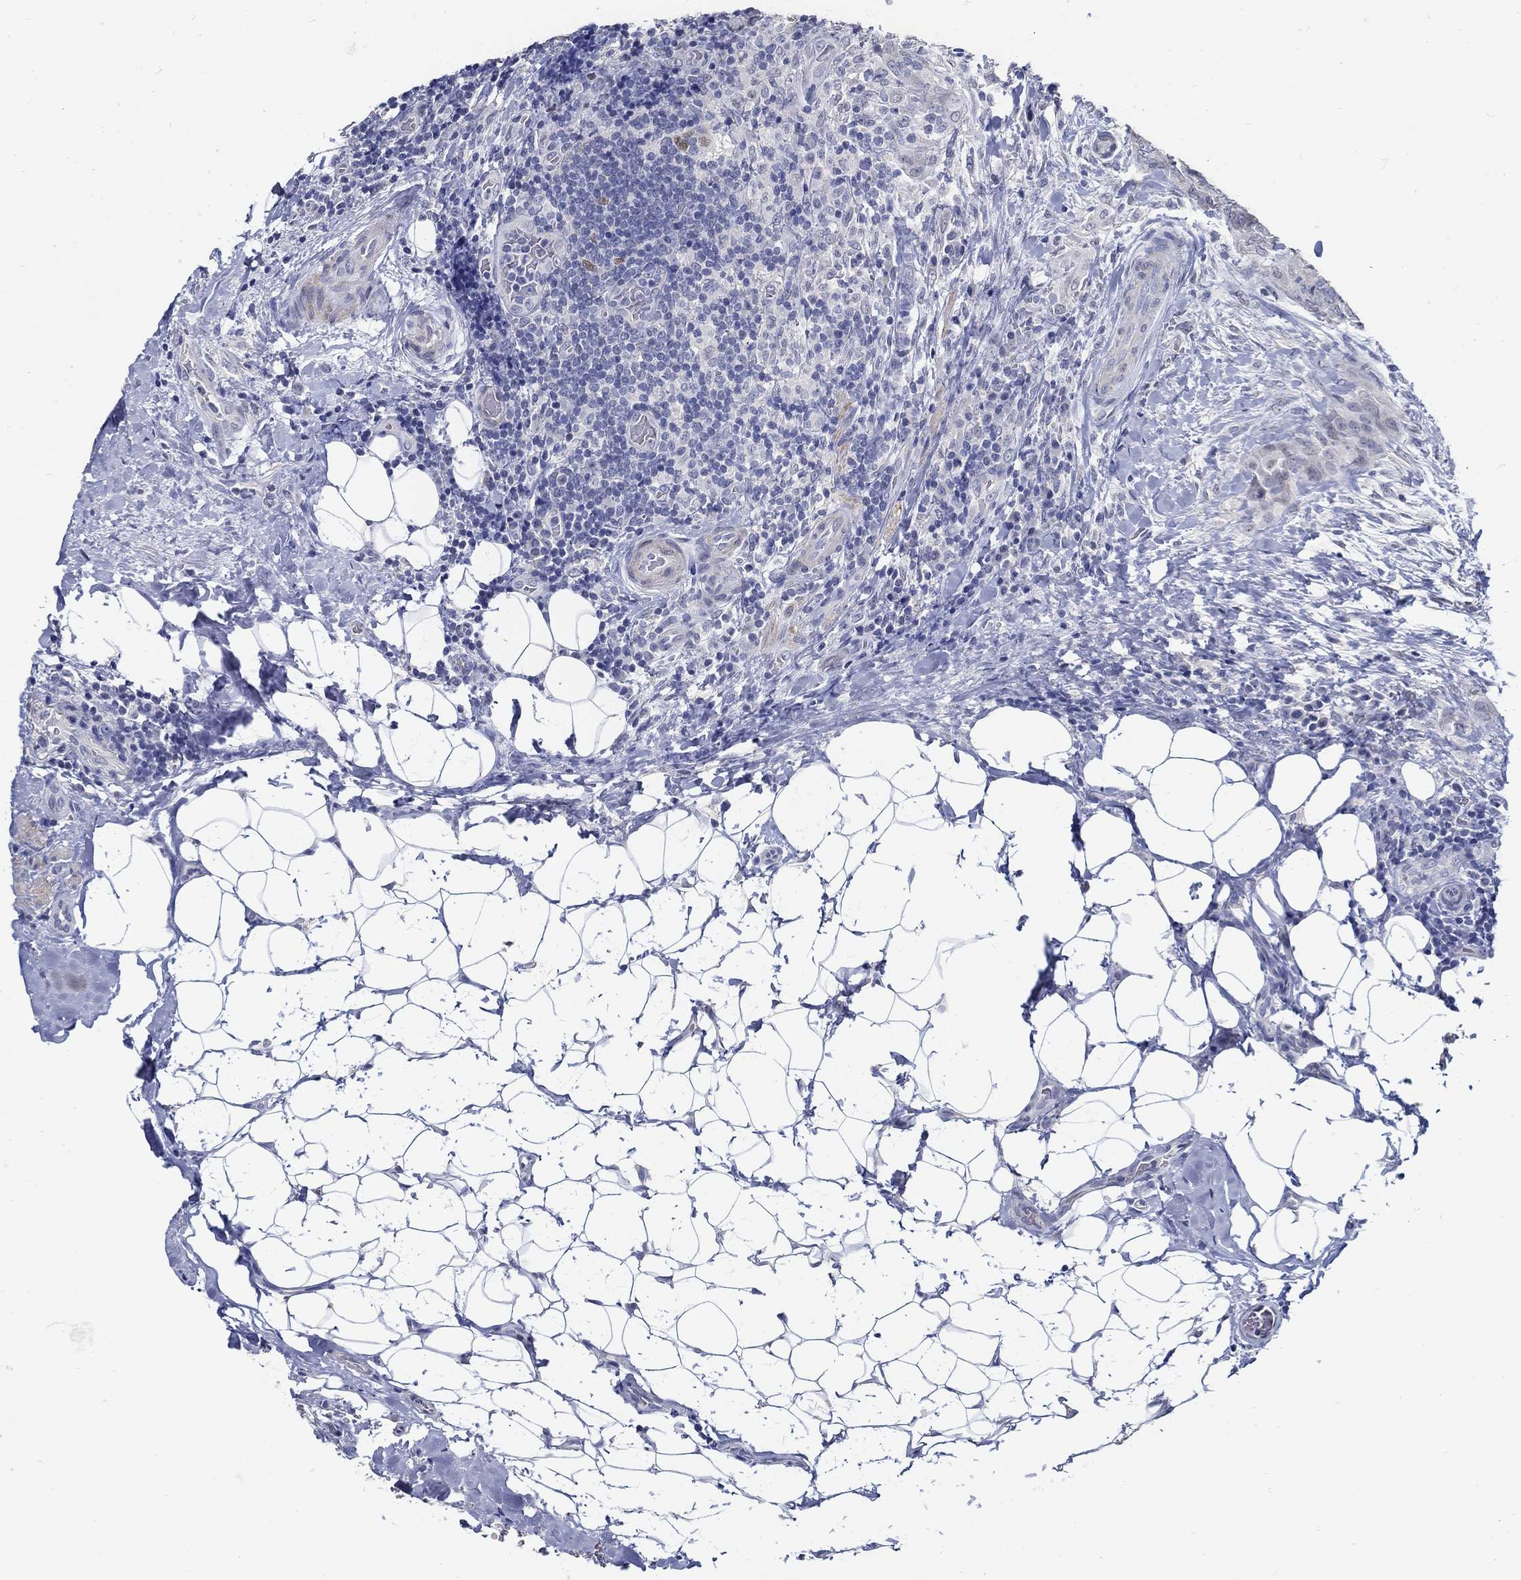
{"staining": {"intensity": "negative", "quantity": "none", "location": "none"}, "tissue": "thyroid cancer", "cell_type": "Tumor cells", "image_type": "cancer", "snomed": [{"axis": "morphology", "description": "Papillary adenocarcinoma, NOS"}, {"axis": "topography", "description": "Thyroid gland"}], "caption": "Tumor cells are negative for protein expression in human thyroid cancer.", "gene": "USP29", "patient": {"sex": "male", "age": 61}}